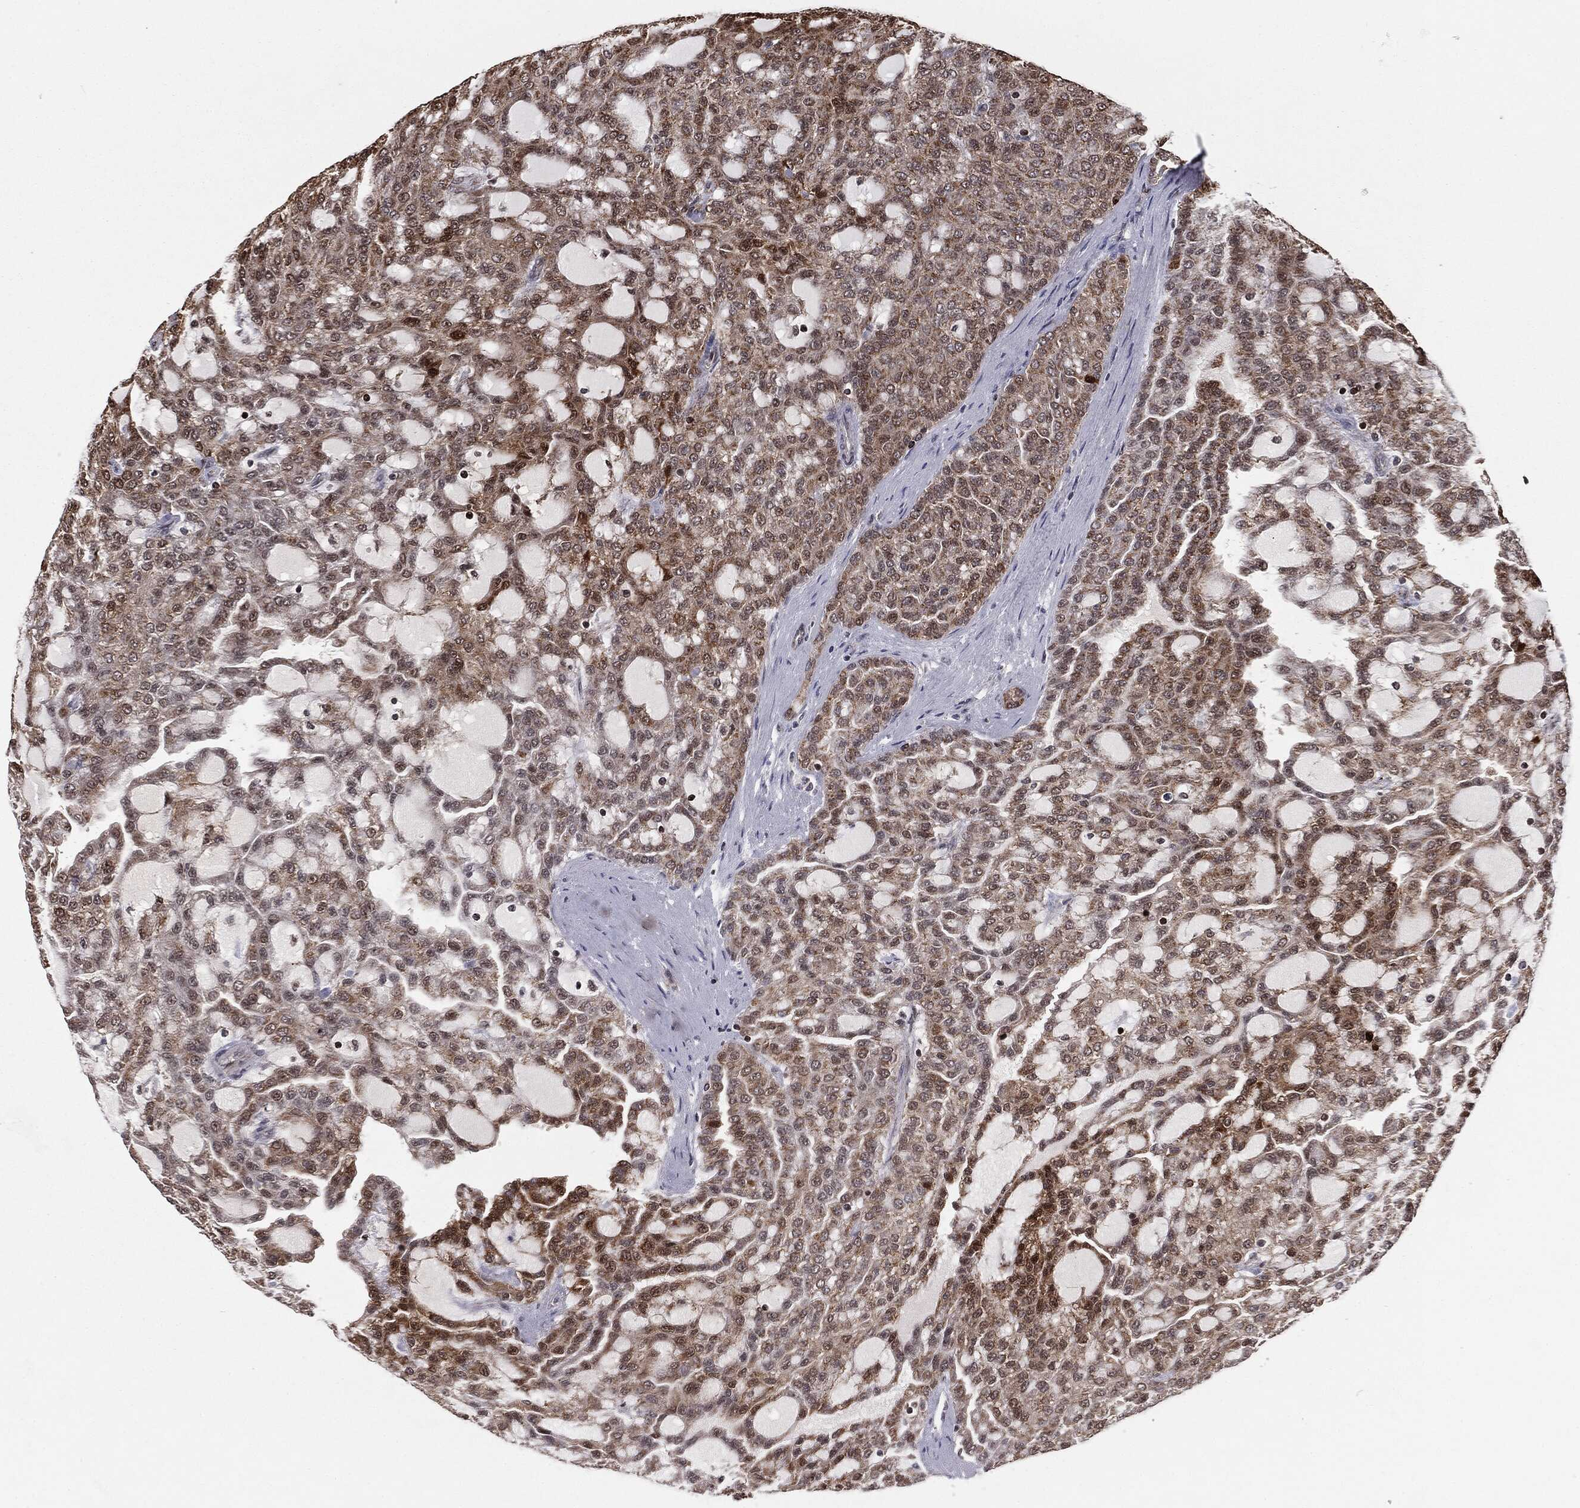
{"staining": {"intensity": "moderate", "quantity": "25%-75%", "location": "cytoplasmic/membranous,nuclear"}, "tissue": "renal cancer", "cell_type": "Tumor cells", "image_type": "cancer", "snomed": [{"axis": "morphology", "description": "Adenocarcinoma, NOS"}, {"axis": "topography", "description": "Kidney"}], "caption": "Immunohistochemical staining of human renal cancer reveals medium levels of moderate cytoplasmic/membranous and nuclear protein expression in approximately 25%-75% of tumor cells.", "gene": "CHCHD2", "patient": {"sex": "male", "age": 63}}